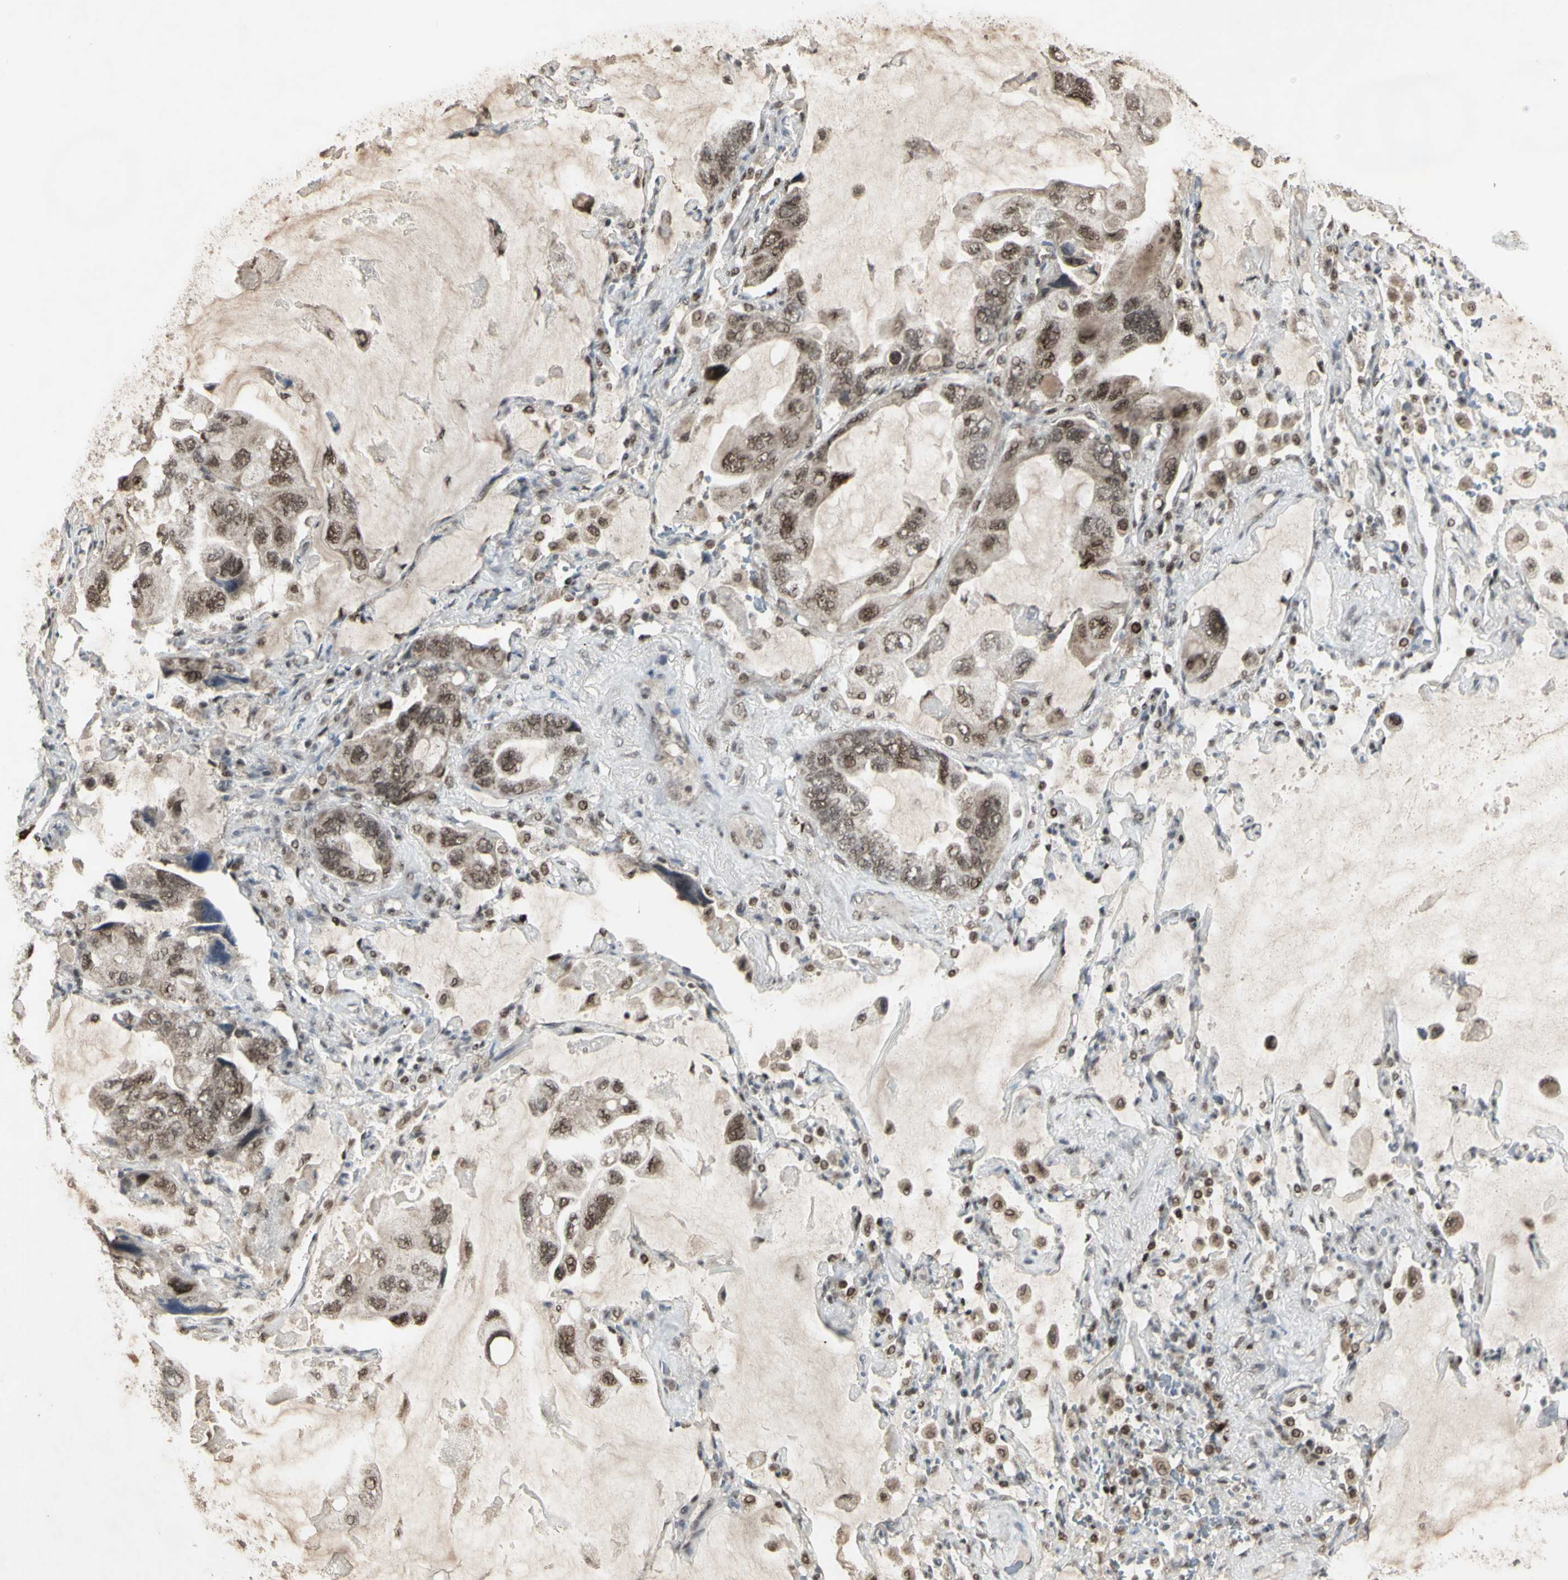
{"staining": {"intensity": "moderate", "quantity": ">75%", "location": "cytoplasmic/membranous,nuclear"}, "tissue": "lung cancer", "cell_type": "Tumor cells", "image_type": "cancer", "snomed": [{"axis": "morphology", "description": "Squamous cell carcinoma, NOS"}, {"axis": "topography", "description": "Lung"}], "caption": "IHC histopathology image of lung cancer (squamous cell carcinoma) stained for a protein (brown), which shows medium levels of moderate cytoplasmic/membranous and nuclear staining in about >75% of tumor cells.", "gene": "CCNT1", "patient": {"sex": "female", "age": 73}}